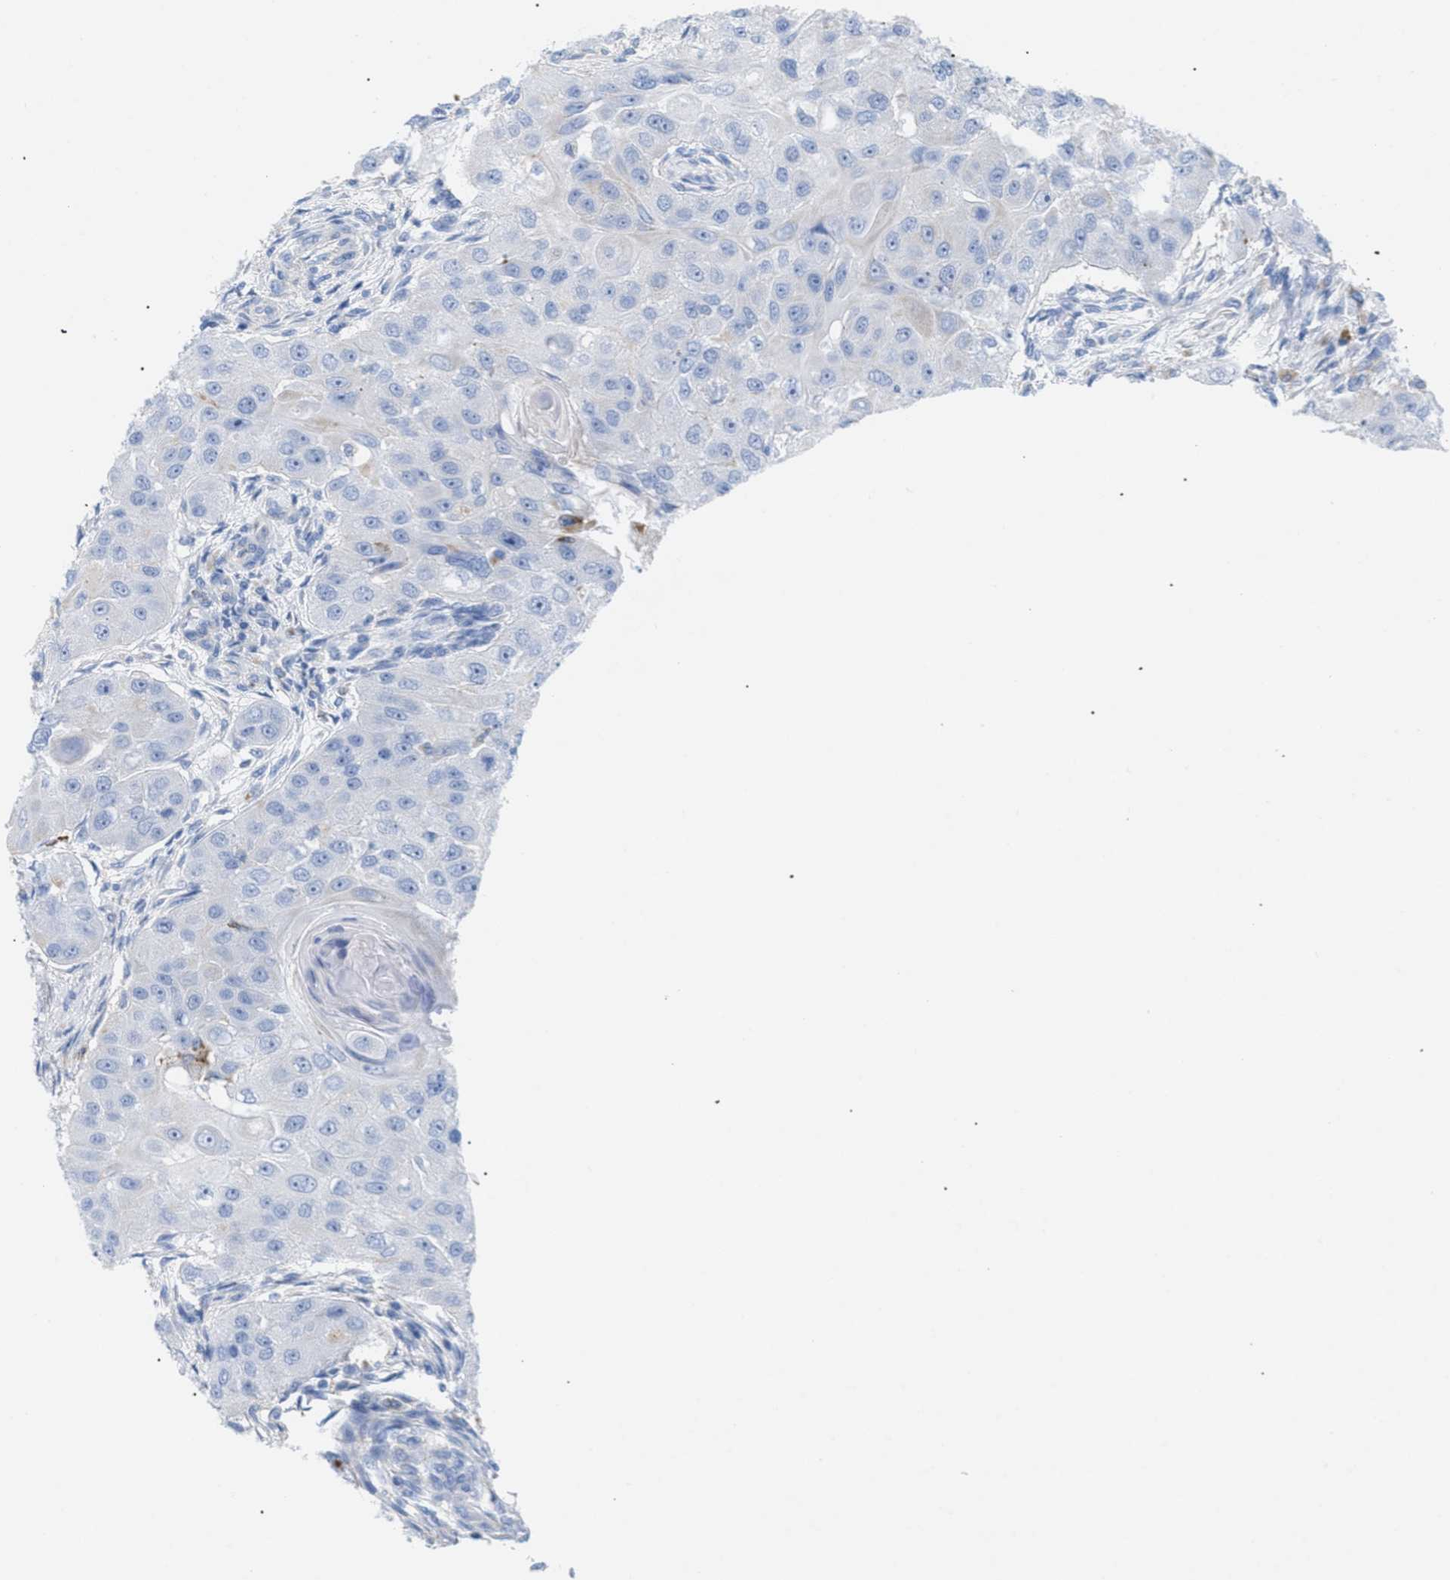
{"staining": {"intensity": "negative", "quantity": "none", "location": "none"}, "tissue": "head and neck cancer", "cell_type": "Tumor cells", "image_type": "cancer", "snomed": [{"axis": "morphology", "description": "Normal tissue, NOS"}, {"axis": "morphology", "description": "Squamous cell carcinoma, NOS"}, {"axis": "topography", "description": "Skeletal muscle"}, {"axis": "topography", "description": "Head-Neck"}], "caption": "Tumor cells show no significant positivity in squamous cell carcinoma (head and neck).", "gene": "DRAM2", "patient": {"sex": "male", "age": 51}}